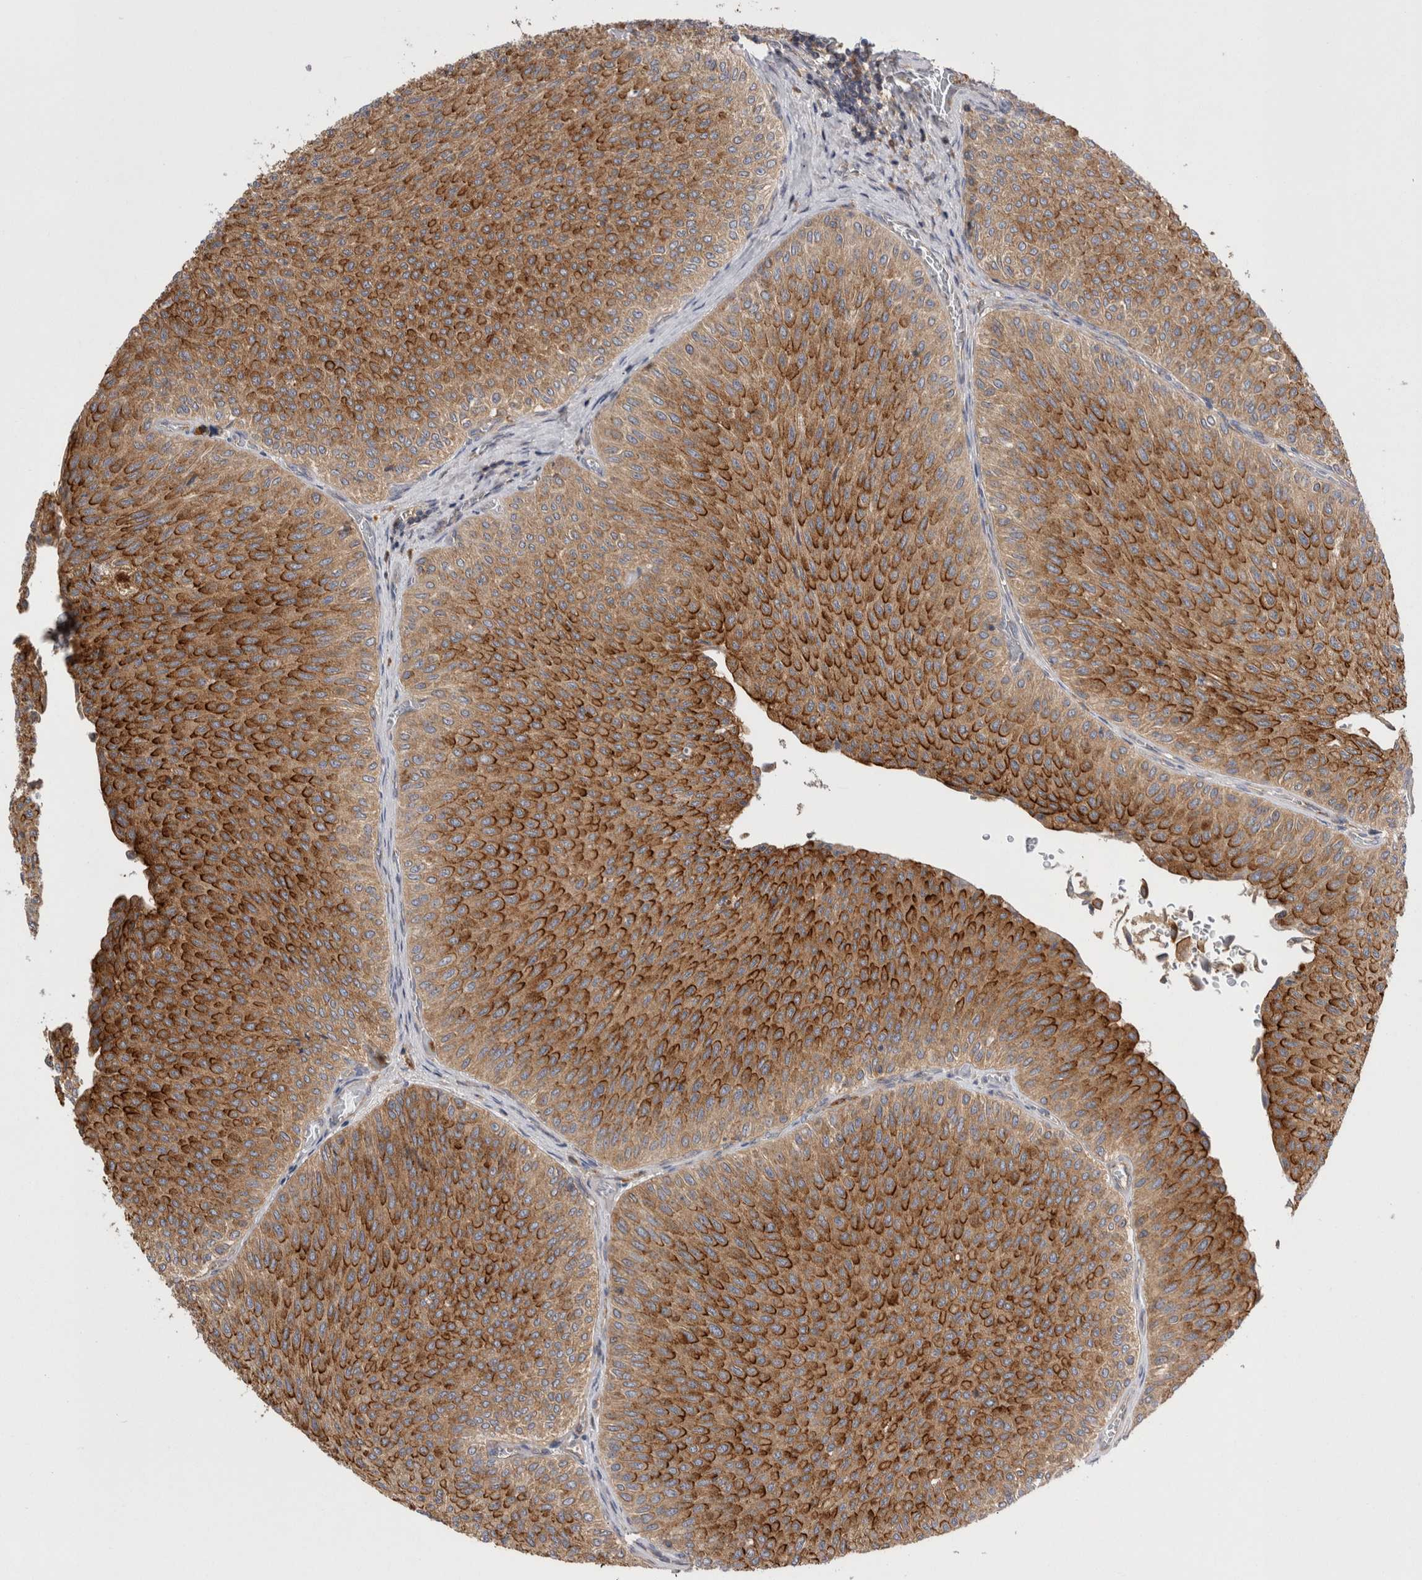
{"staining": {"intensity": "strong", "quantity": ">75%", "location": "cytoplasmic/membranous"}, "tissue": "urothelial cancer", "cell_type": "Tumor cells", "image_type": "cancer", "snomed": [{"axis": "morphology", "description": "Urothelial carcinoma, Low grade"}, {"axis": "topography", "description": "Urinary bladder"}], "caption": "Strong cytoplasmic/membranous protein staining is identified in approximately >75% of tumor cells in urothelial carcinoma (low-grade).", "gene": "RAB11FIP1", "patient": {"sex": "male", "age": 78}}